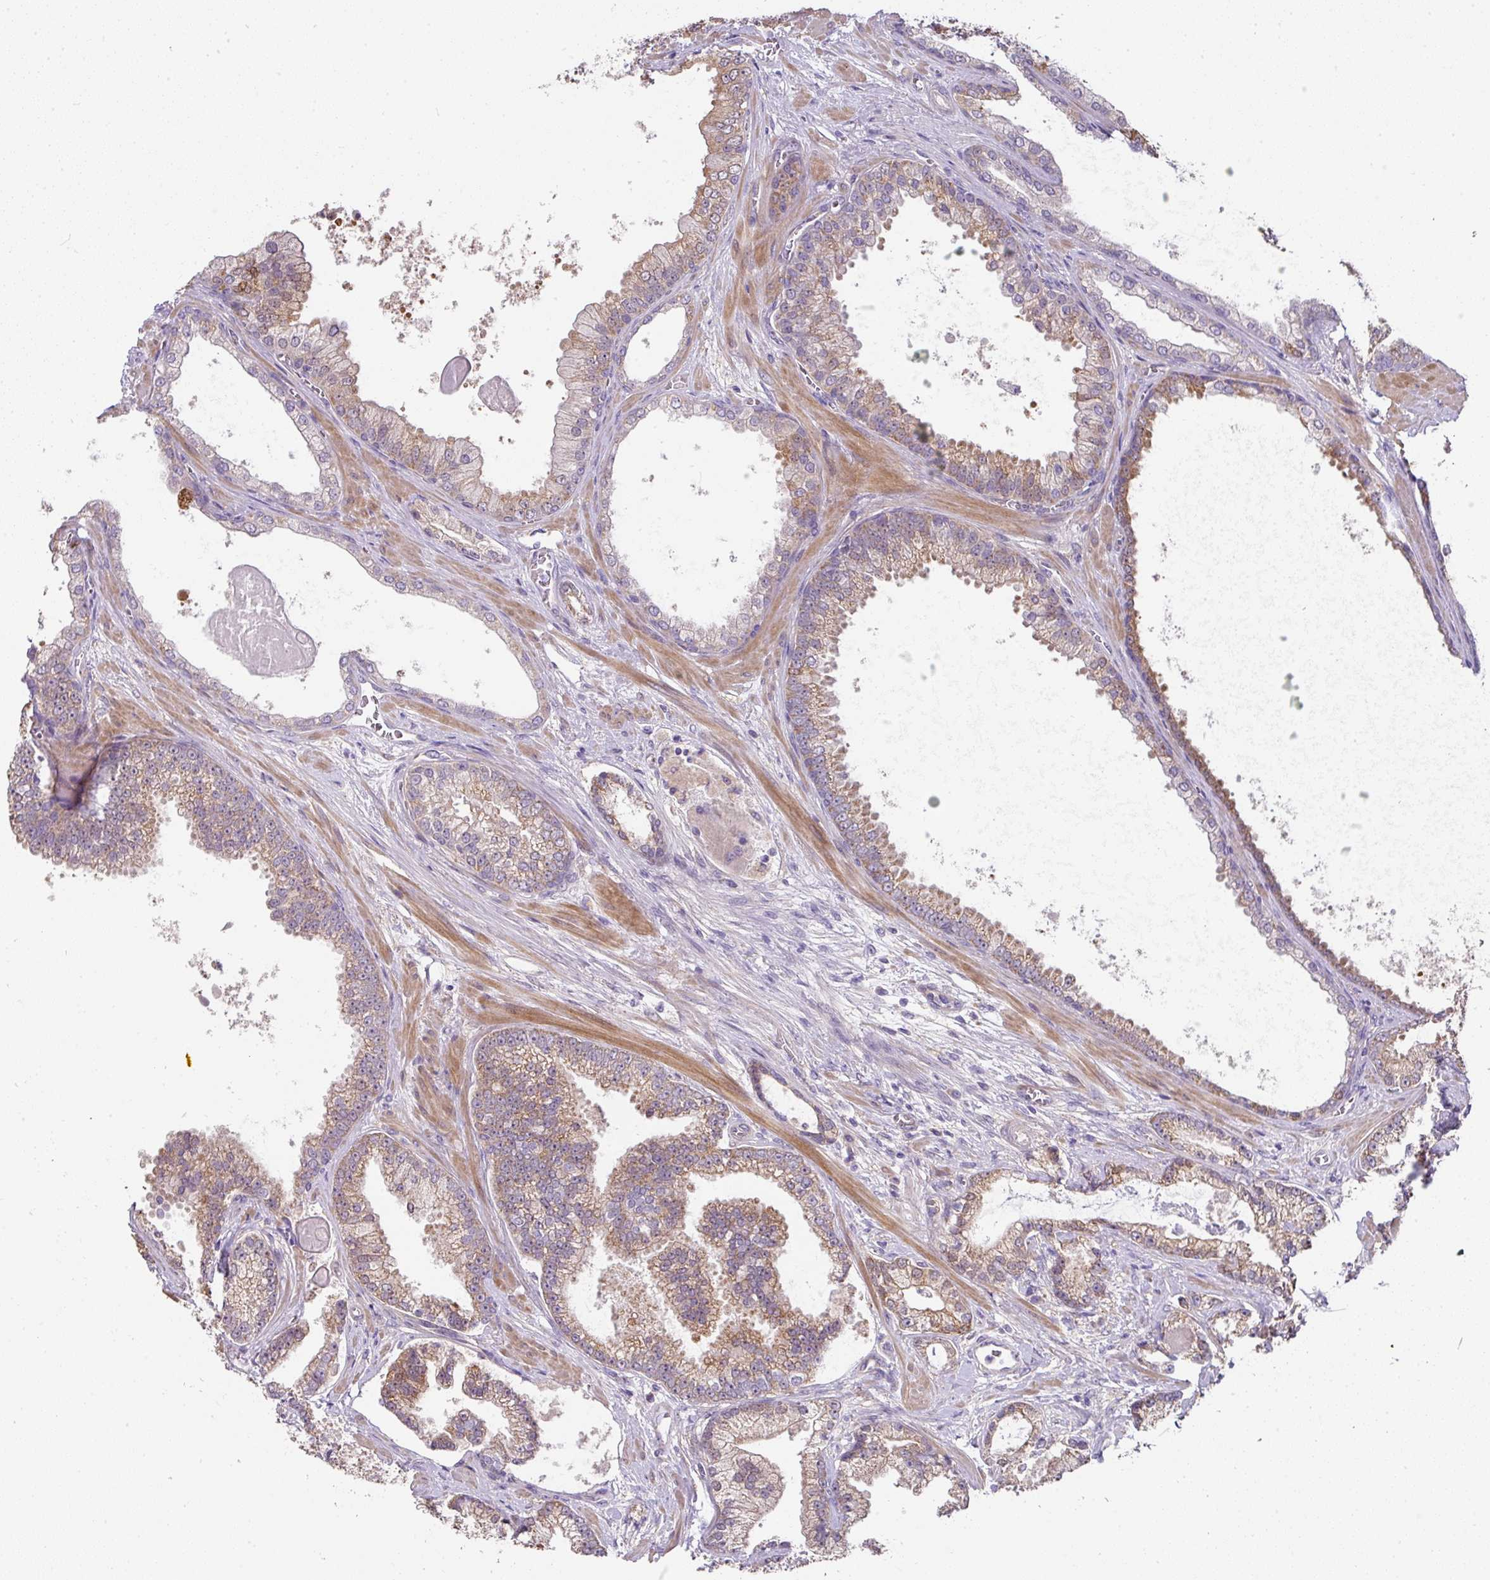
{"staining": {"intensity": "moderate", "quantity": ">75%", "location": "cytoplasmic/membranous"}, "tissue": "prostate cancer", "cell_type": "Tumor cells", "image_type": "cancer", "snomed": [{"axis": "morphology", "description": "Adenocarcinoma, High grade"}, {"axis": "topography", "description": "Prostate"}], "caption": "Immunohistochemistry (IHC) micrograph of human prostate cancer stained for a protein (brown), which displays medium levels of moderate cytoplasmic/membranous positivity in about >75% of tumor cells.", "gene": "STK35", "patient": {"sex": "male", "age": 68}}